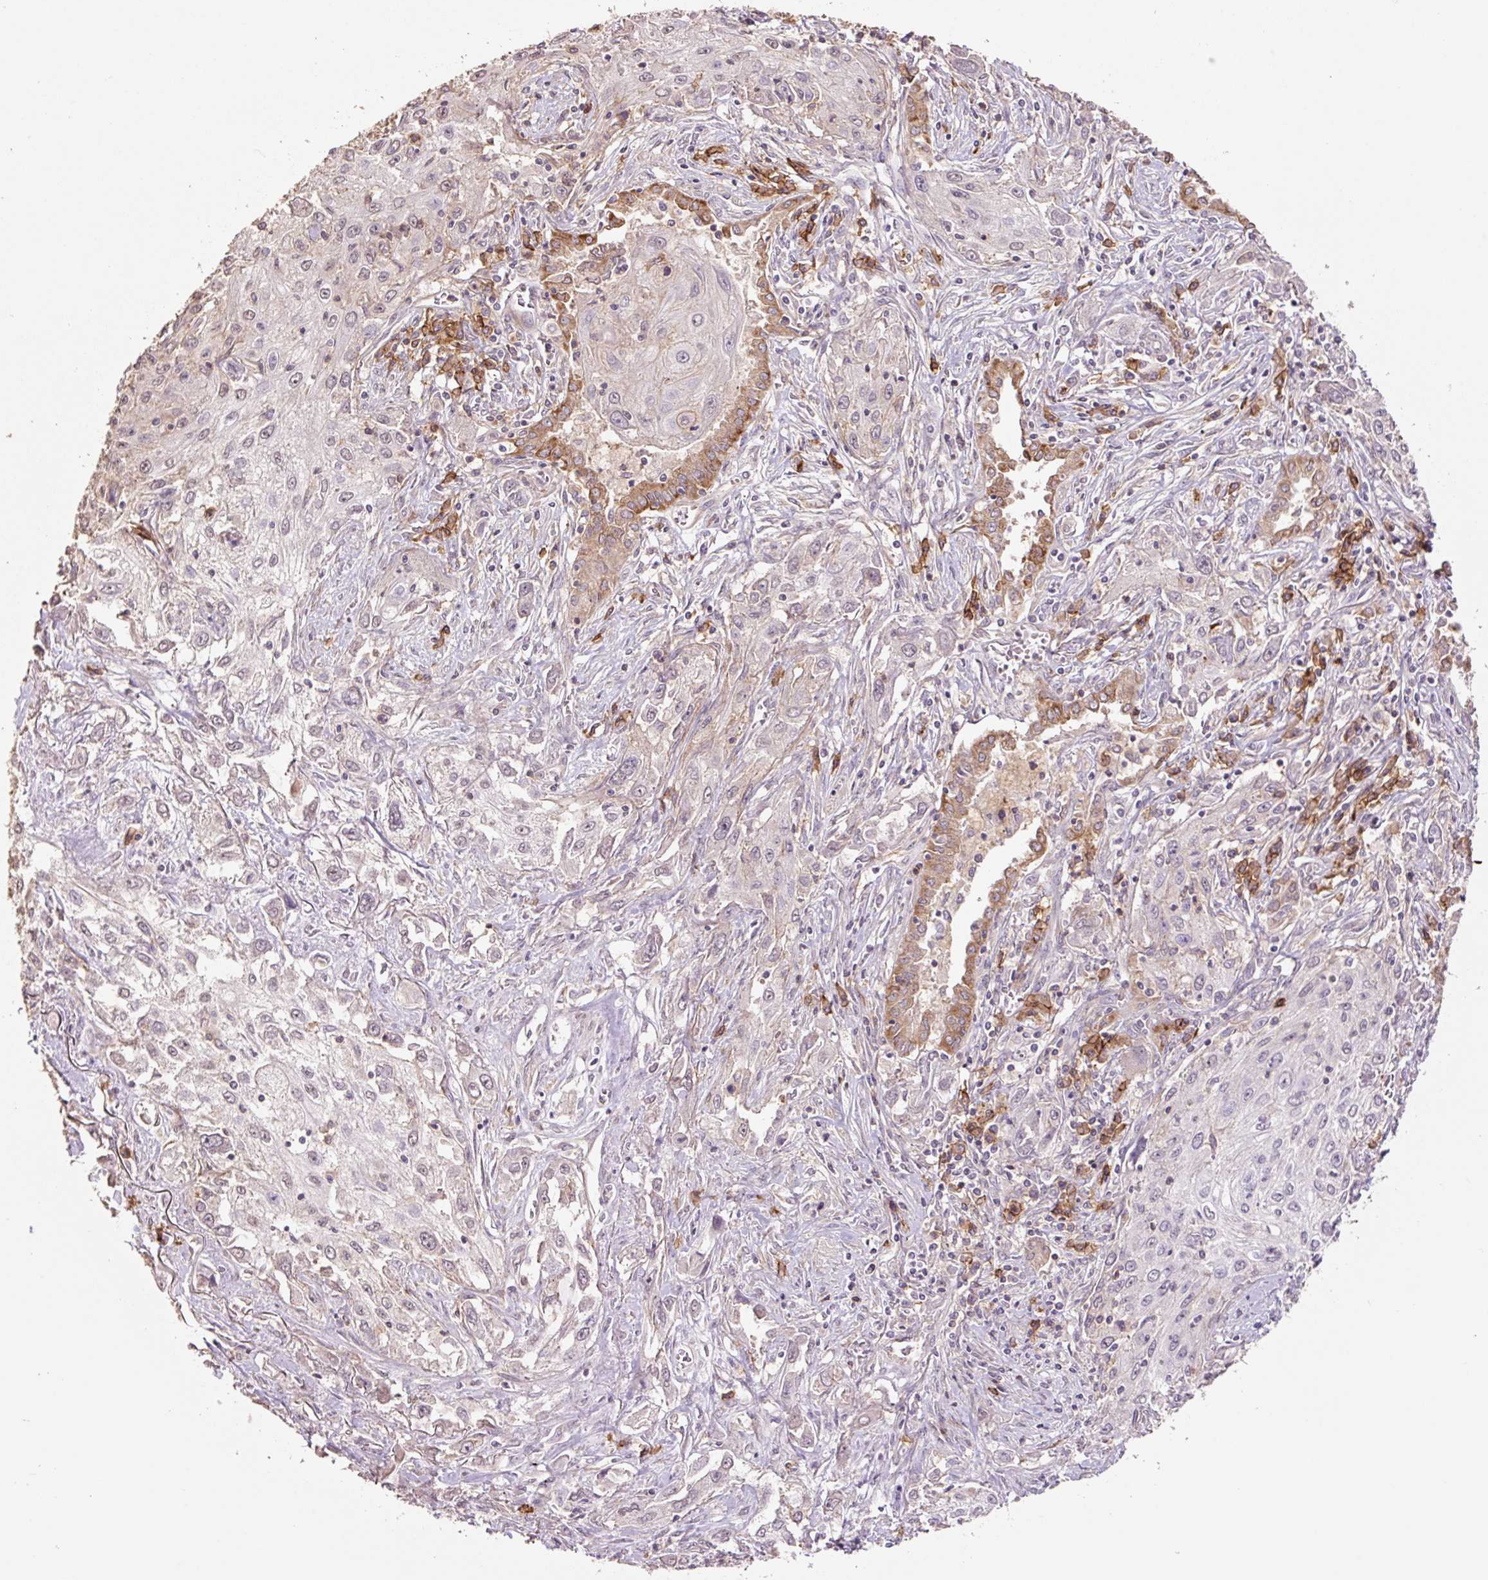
{"staining": {"intensity": "weak", "quantity": "<25%", "location": "cytoplasmic/membranous"}, "tissue": "lung cancer", "cell_type": "Tumor cells", "image_type": "cancer", "snomed": [{"axis": "morphology", "description": "Squamous cell carcinoma, NOS"}, {"axis": "topography", "description": "Lung"}], "caption": "The histopathology image demonstrates no staining of tumor cells in lung squamous cell carcinoma.", "gene": "SLC1A4", "patient": {"sex": "female", "age": 69}}